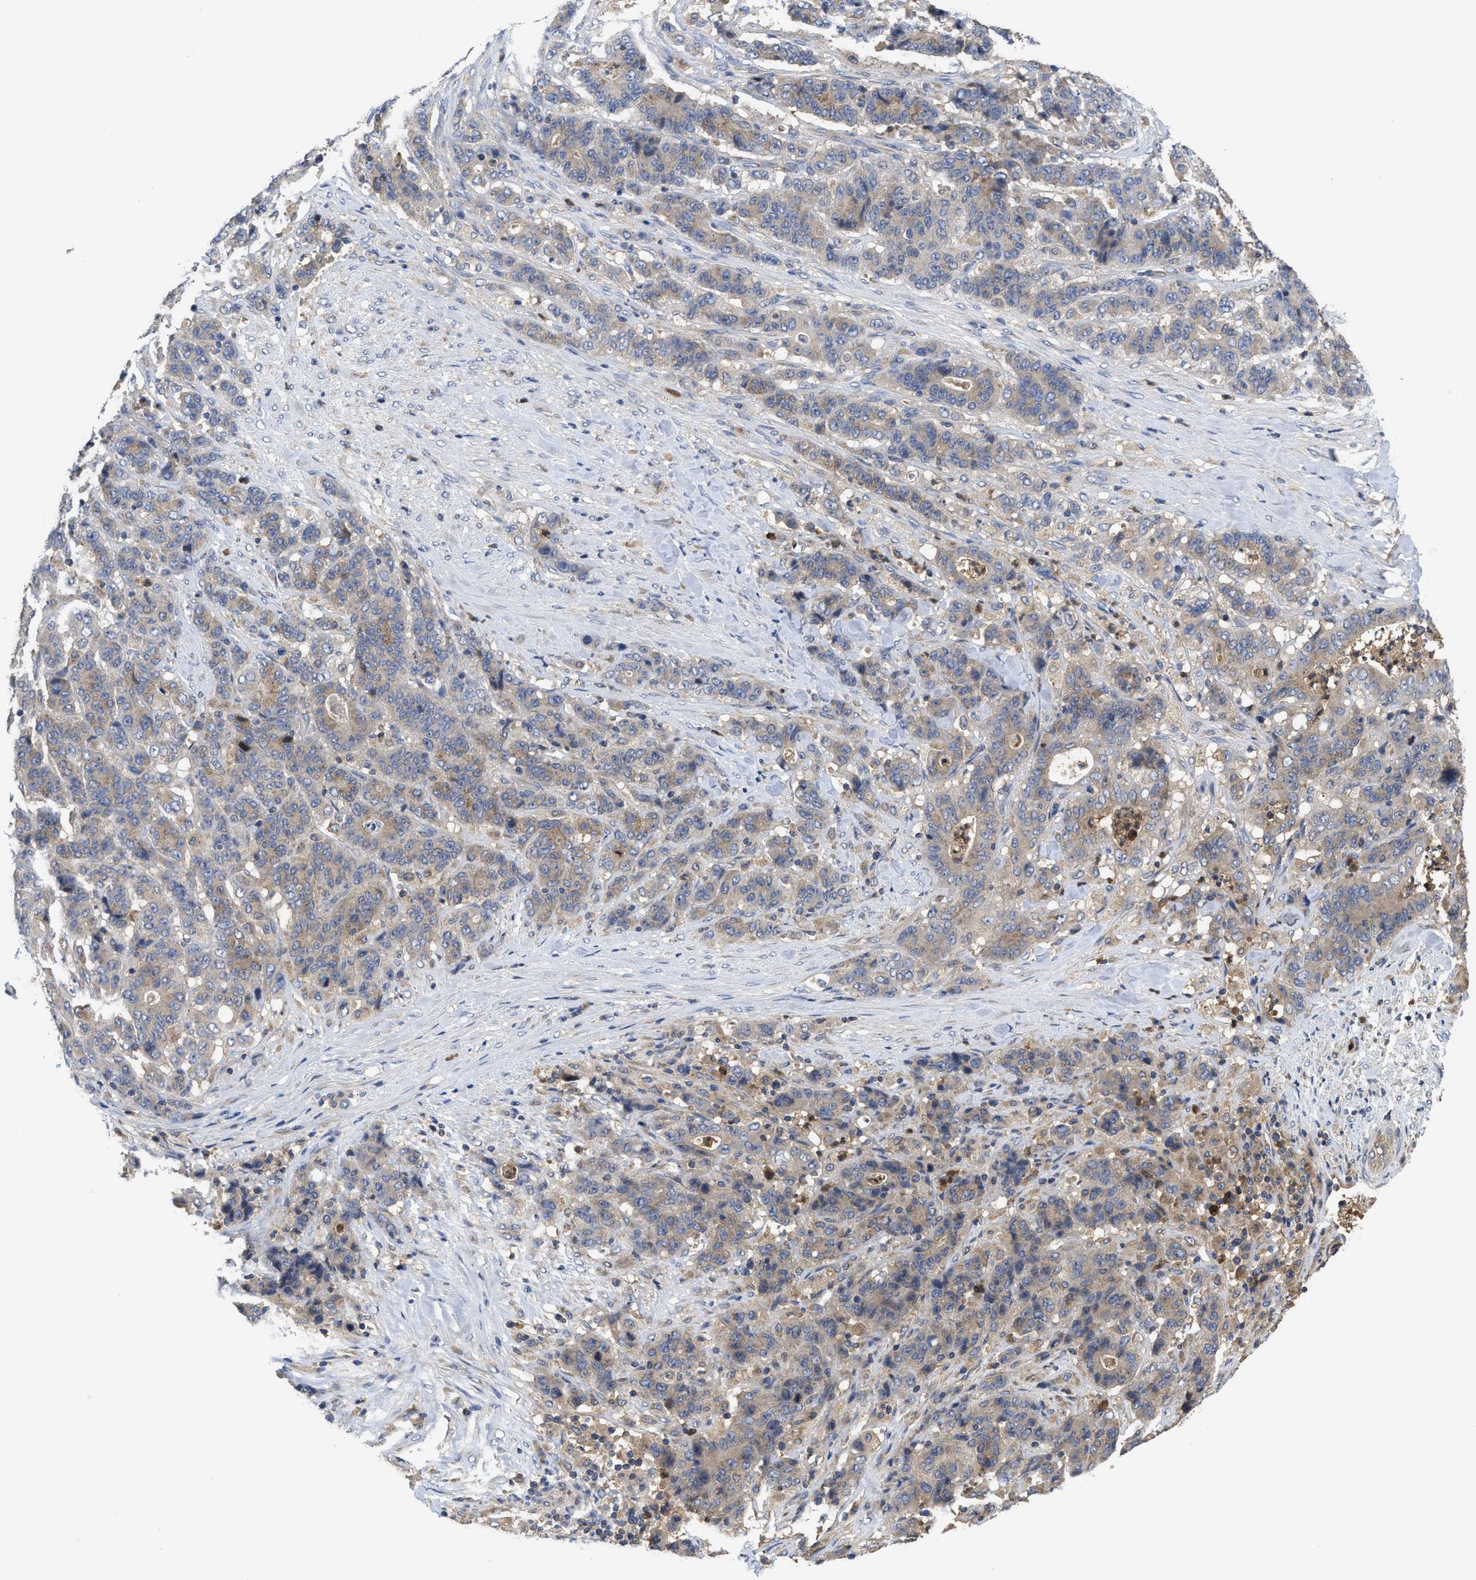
{"staining": {"intensity": "weak", "quantity": "25%-75%", "location": "cytoplasmic/membranous"}, "tissue": "stomach cancer", "cell_type": "Tumor cells", "image_type": "cancer", "snomed": [{"axis": "morphology", "description": "Adenocarcinoma, NOS"}, {"axis": "topography", "description": "Stomach"}], "caption": "Immunohistochemistry micrograph of stomach adenocarcinoma stained for a protein (brown), which displays low levels of weak cytoplasmic/membranous expression in about 25%-75% of tumor cells.", "gene": "RNF216", "patient": {"sex": "female", "age": 73}}